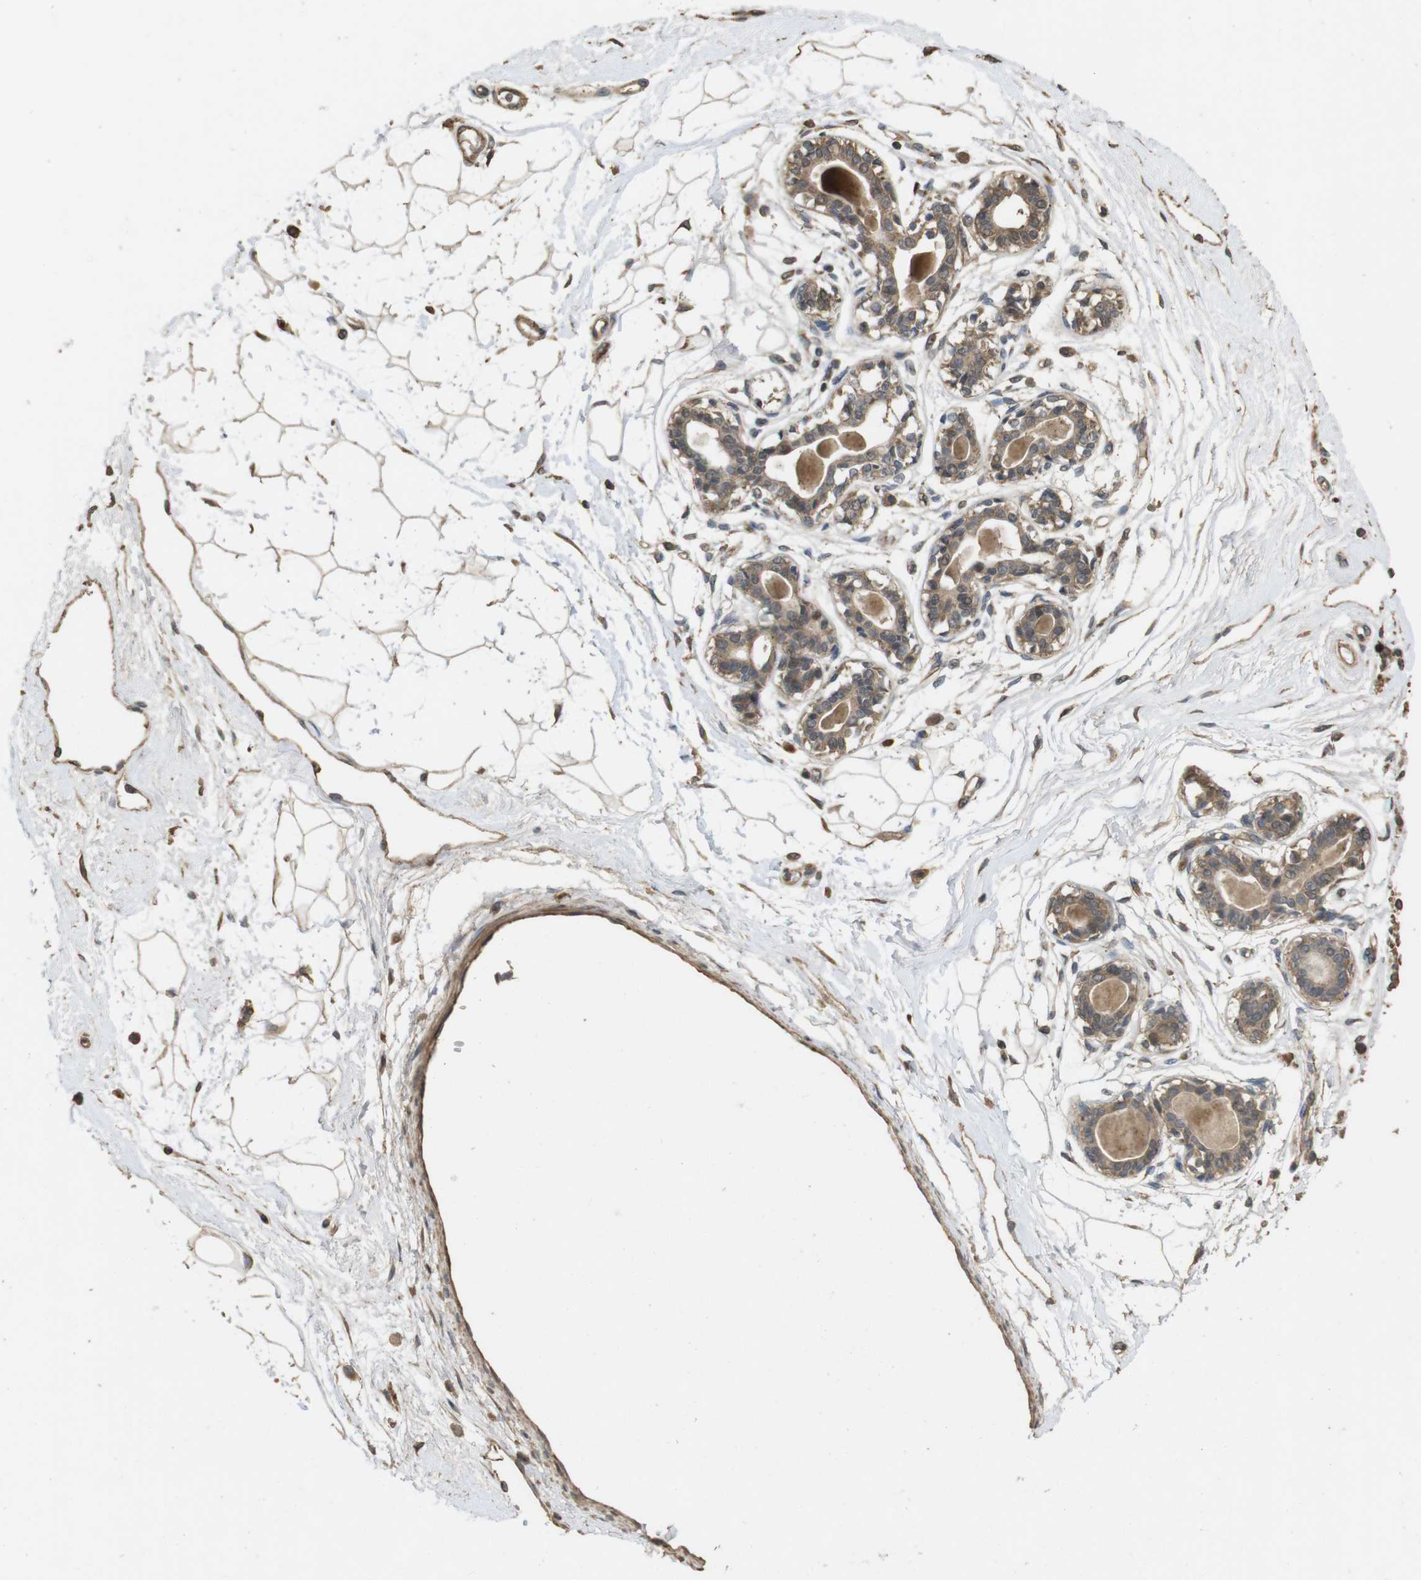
{"staining": {"intensity": "moderate", "quantity": ">75%", "location": "cytoplasmic/membranous"}, "tissue": "breast", "cell_type": "Adipocytes", "image_type": "normal", "snomed": [{"axis": "morphology", "description": "Normal tissue, NOS"}, {"axis": "topography", "description": "Breast"}], "caption": "Protein expression analysis of normal human breast reveals moderate cytoplasmic/membranous staining in about >75% of adipocytes. (Brightfield microscopy of DAB IHC at high magnification).", "gene": "PCDHB10", "patient": {"sex": "female", "age": 45}}